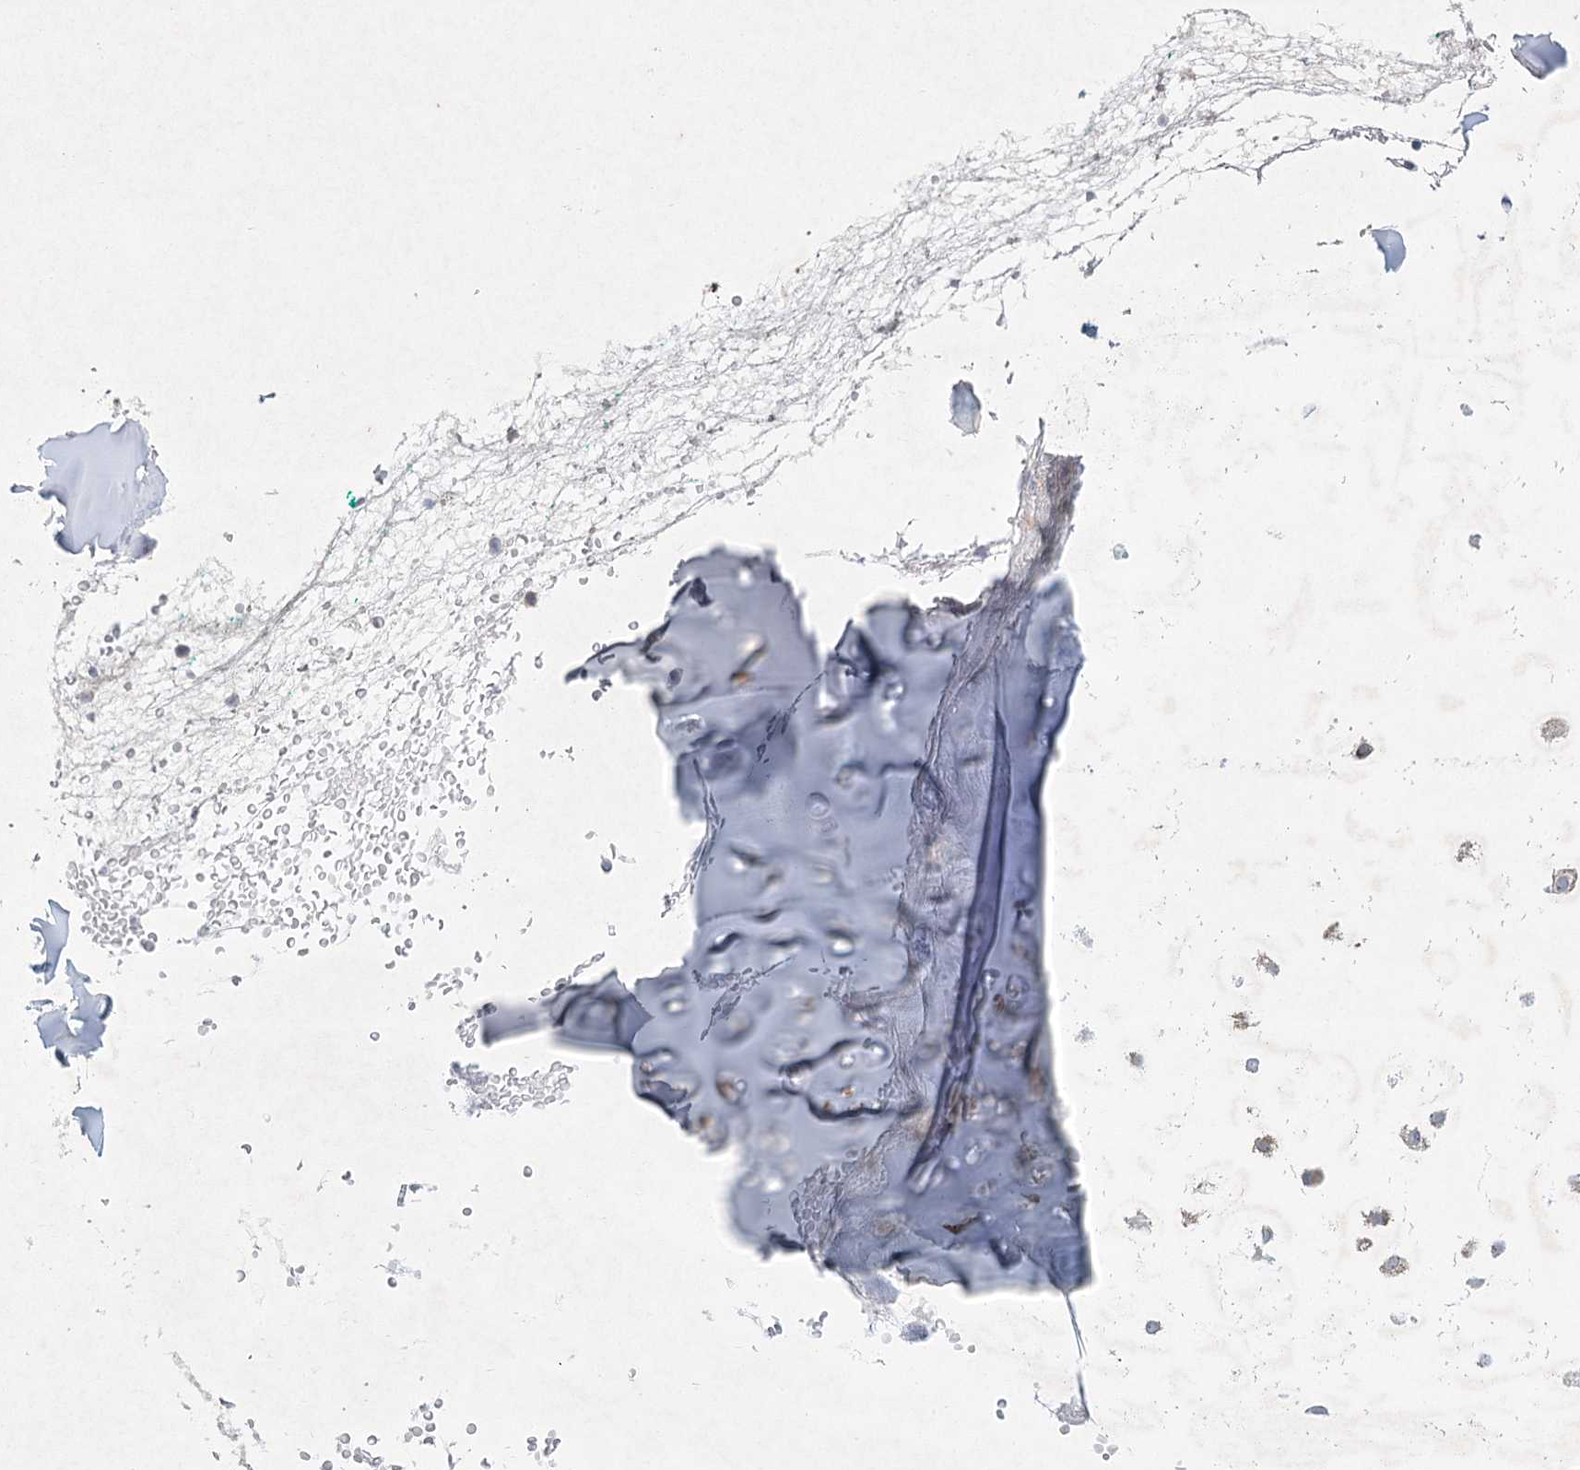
{"staining": {"intensity": "weak", "quantity": "25%-75%", "location": "cytoplasmic/membranous"}, "tissue": "adipose tissue", "cell_type": "Adipocytes", "image_type": "normal", "snomed": [{"axis": "morphology", "description": "Normal tissue, NOS"}, {"axis": "morphology", "description": "Basal cell carcinoma"}, {"axis": "topography", "description": "Cartilage tissue"}, {"axis": "topography", "description": "Nasopharynx"}, {"axis": "topography", "description": "Oral tissue"}], "caption": "A brown stain labels weak cytoplasmic/membranous positivity of a protein in adipocytes of normal human adipose tissue. (IHC, brightfield microscopy, high magnification).", "gene": "FAM110C", "patient": {"sex": "female", "age": 77}}